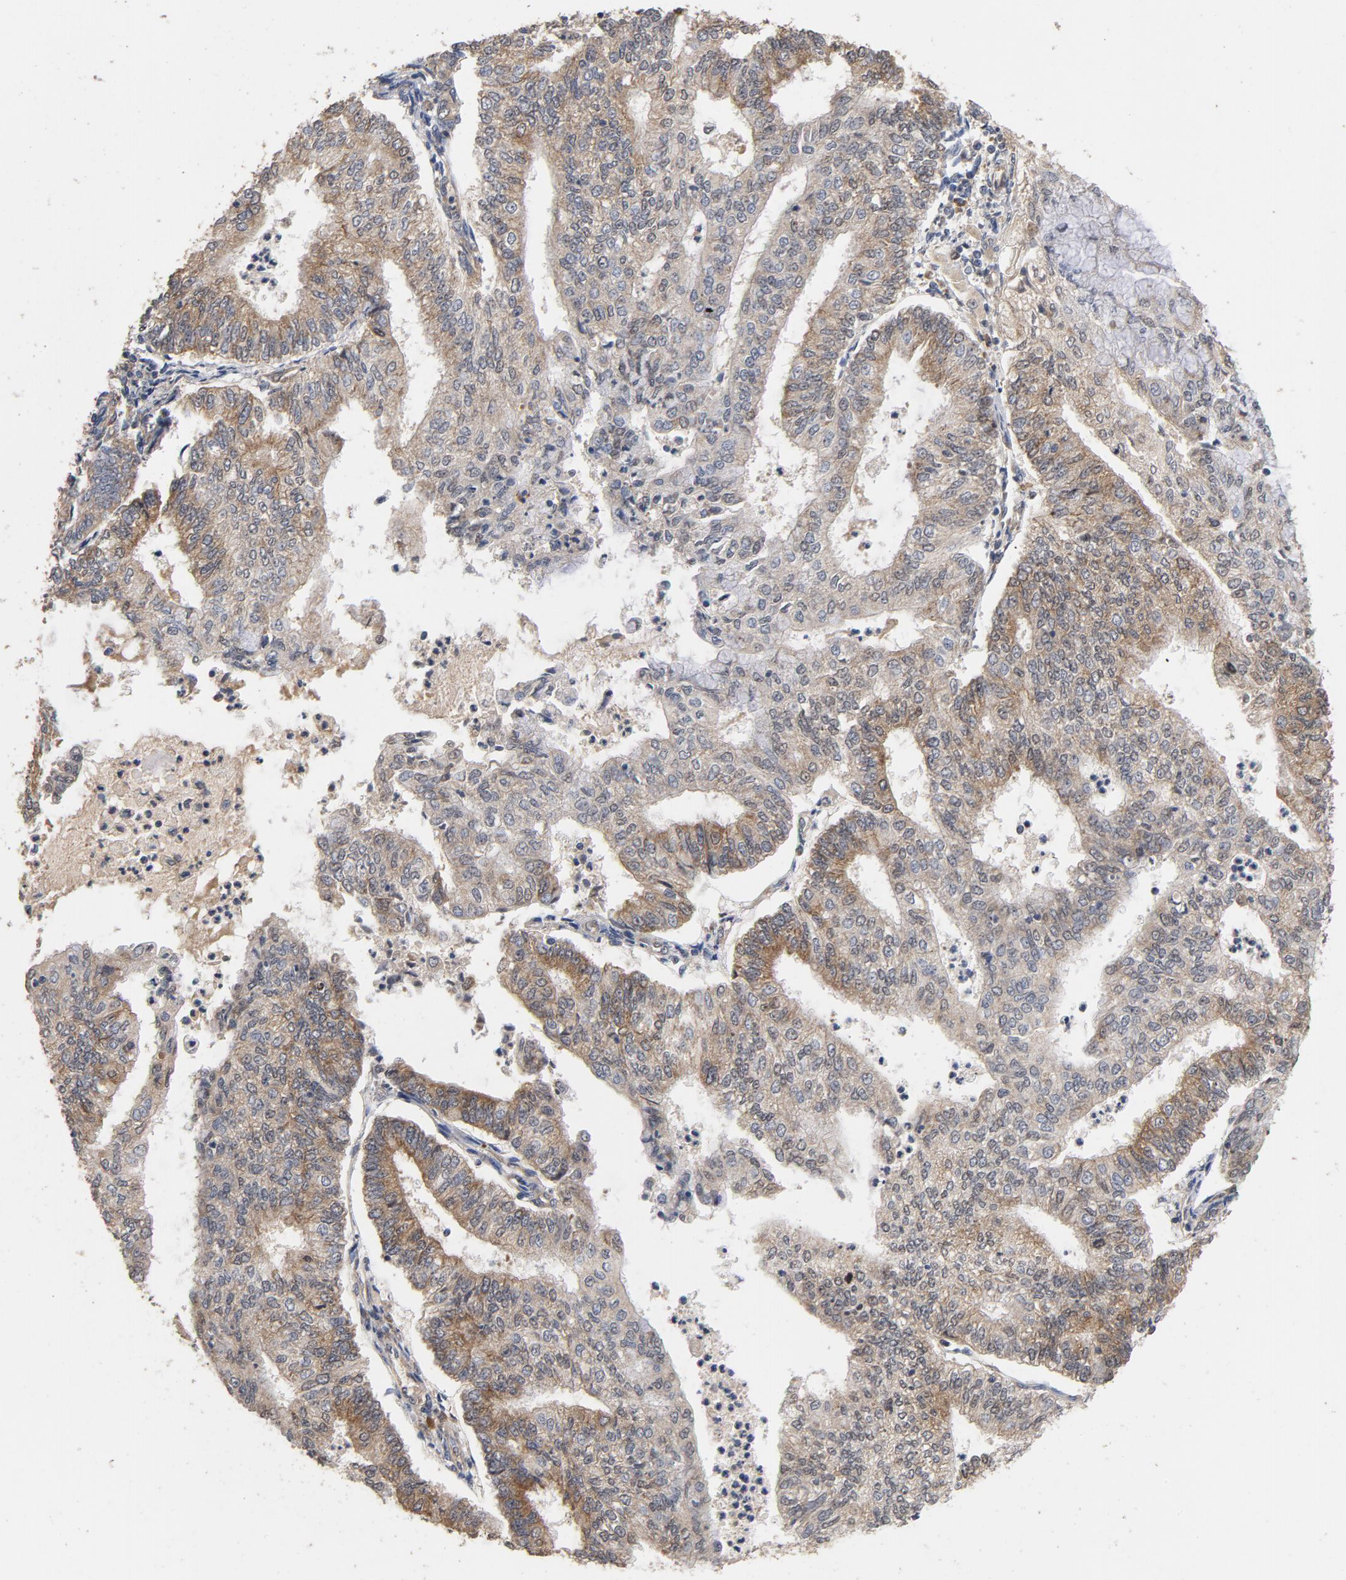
{"staining": {"intensity": "moderate", "quantity": ">75%", "location": "cytoplasmic/membranous"}, "tissue": "endometrial cancer", "cell_type": "Tumor cells", "image_type": "cancer", "snomed": [{"axis": "morphology", "description": "Adenocarcinoma, NOS"}, {"axis": "topography", "description": "Endometrium"}], "caption": "The image shows staining of endometrial cancer (adenocarcinoma), revealing moderate cytoplasmic/membranous protein positivity (brown color) within tumor cells. (DAB IHC with brightfield microscopy, high magnification).", "gene": "DDX6", "patient": {"sex": "female", "age": 59}}